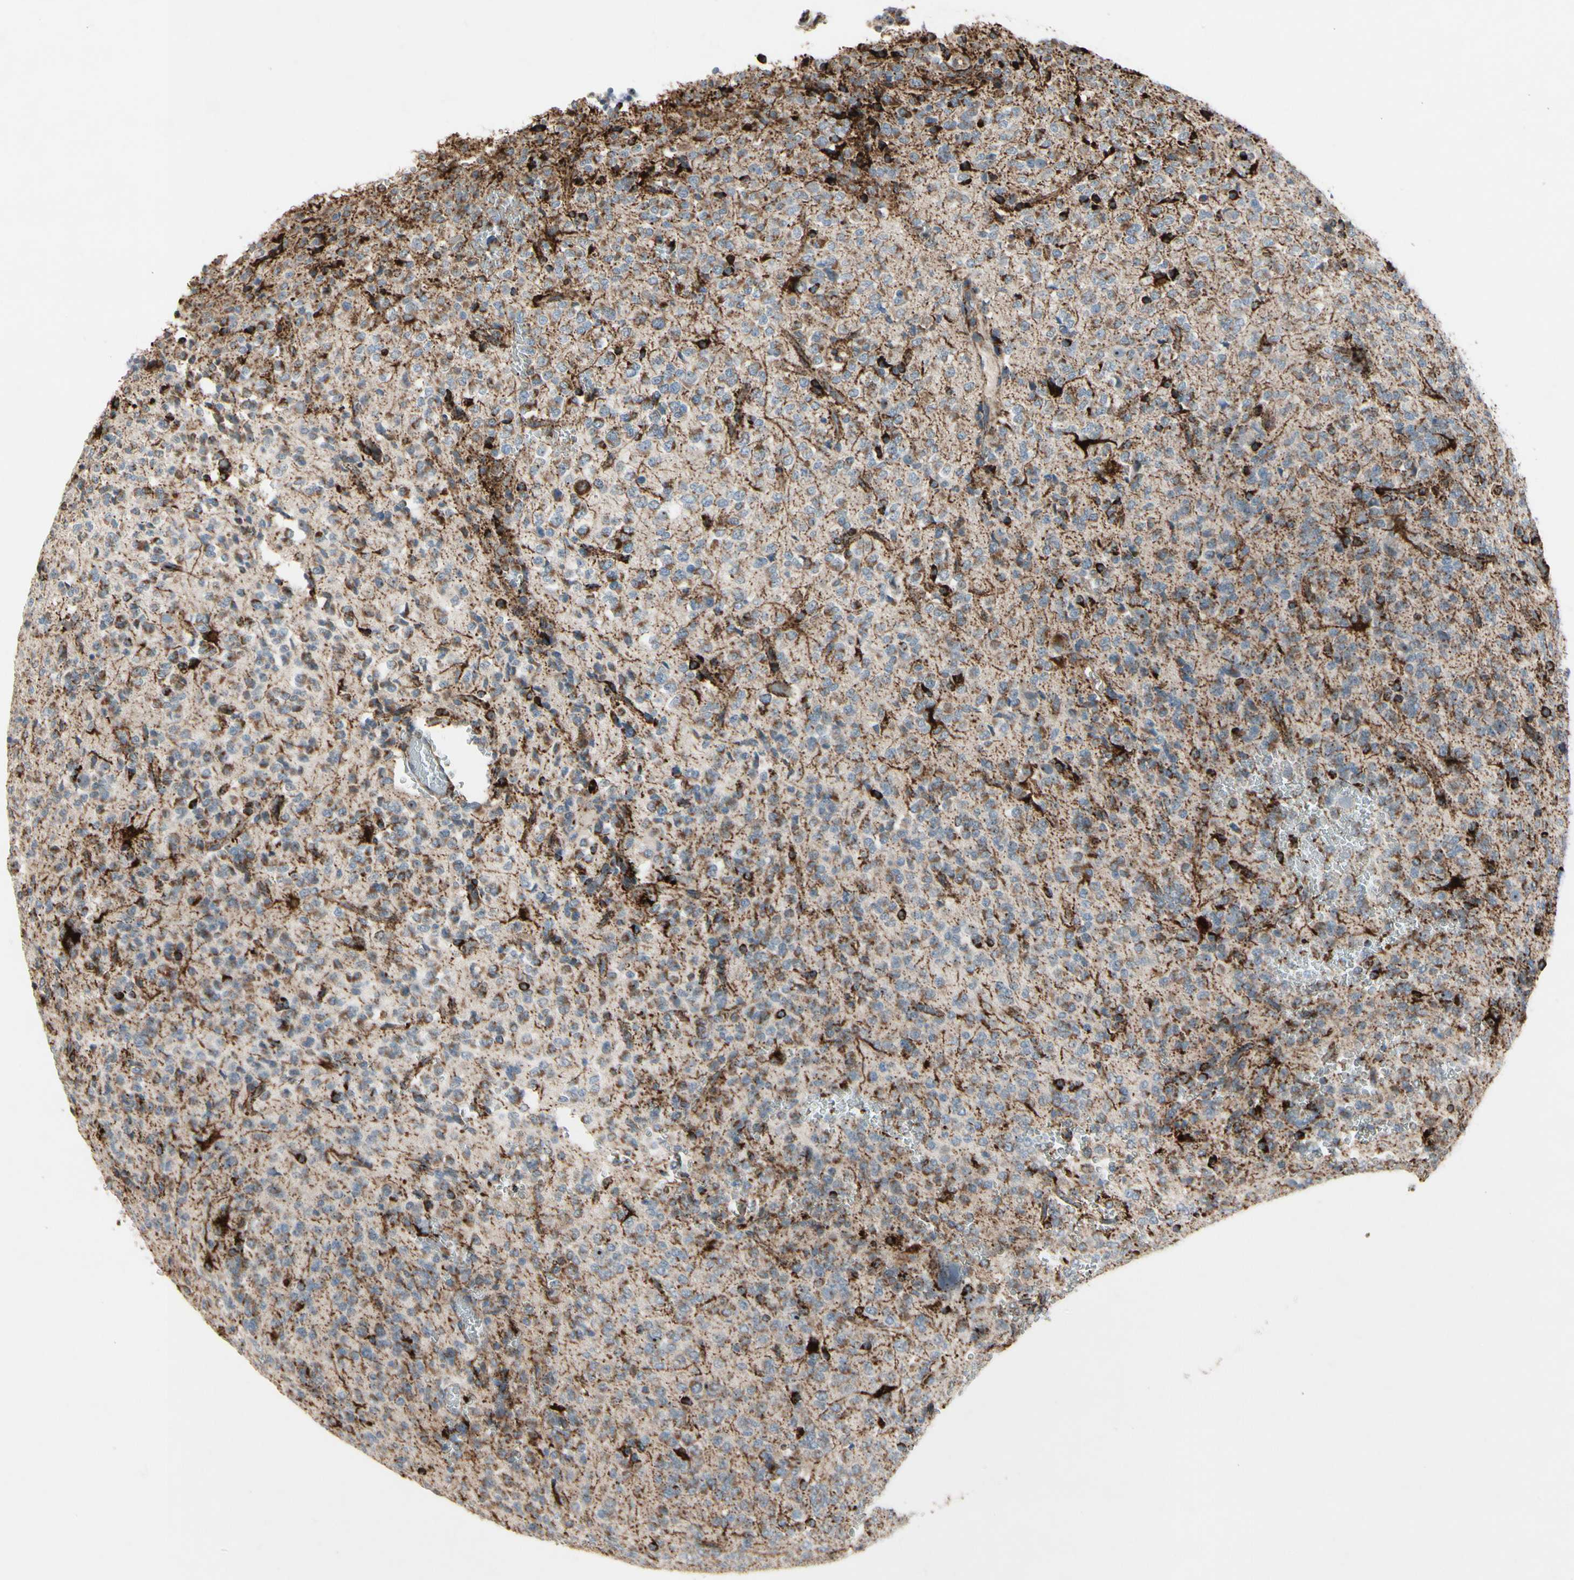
{"staining": {"intensity": "moderate", "quantity": ">75%", "location": "cytoplasmic/membranous"}, "tissue": "glioma", "cell_type": "Tumor cells", "image_type": "cancer", "snomed": [{"axis": "morphology", "description": "Glioma, malignant, Low grade"}, {"axis": "topography", "description": "Brain"}], "caption": "DAB (3,3'-diaminobenzidine) immunohistochemical staining of glioma shows moderate cytoplasmic/membranous protein expression in approximately >75% of tumor cells.", "gene": "CPT1A", "patient": {"sex": "male", "age": 38}}